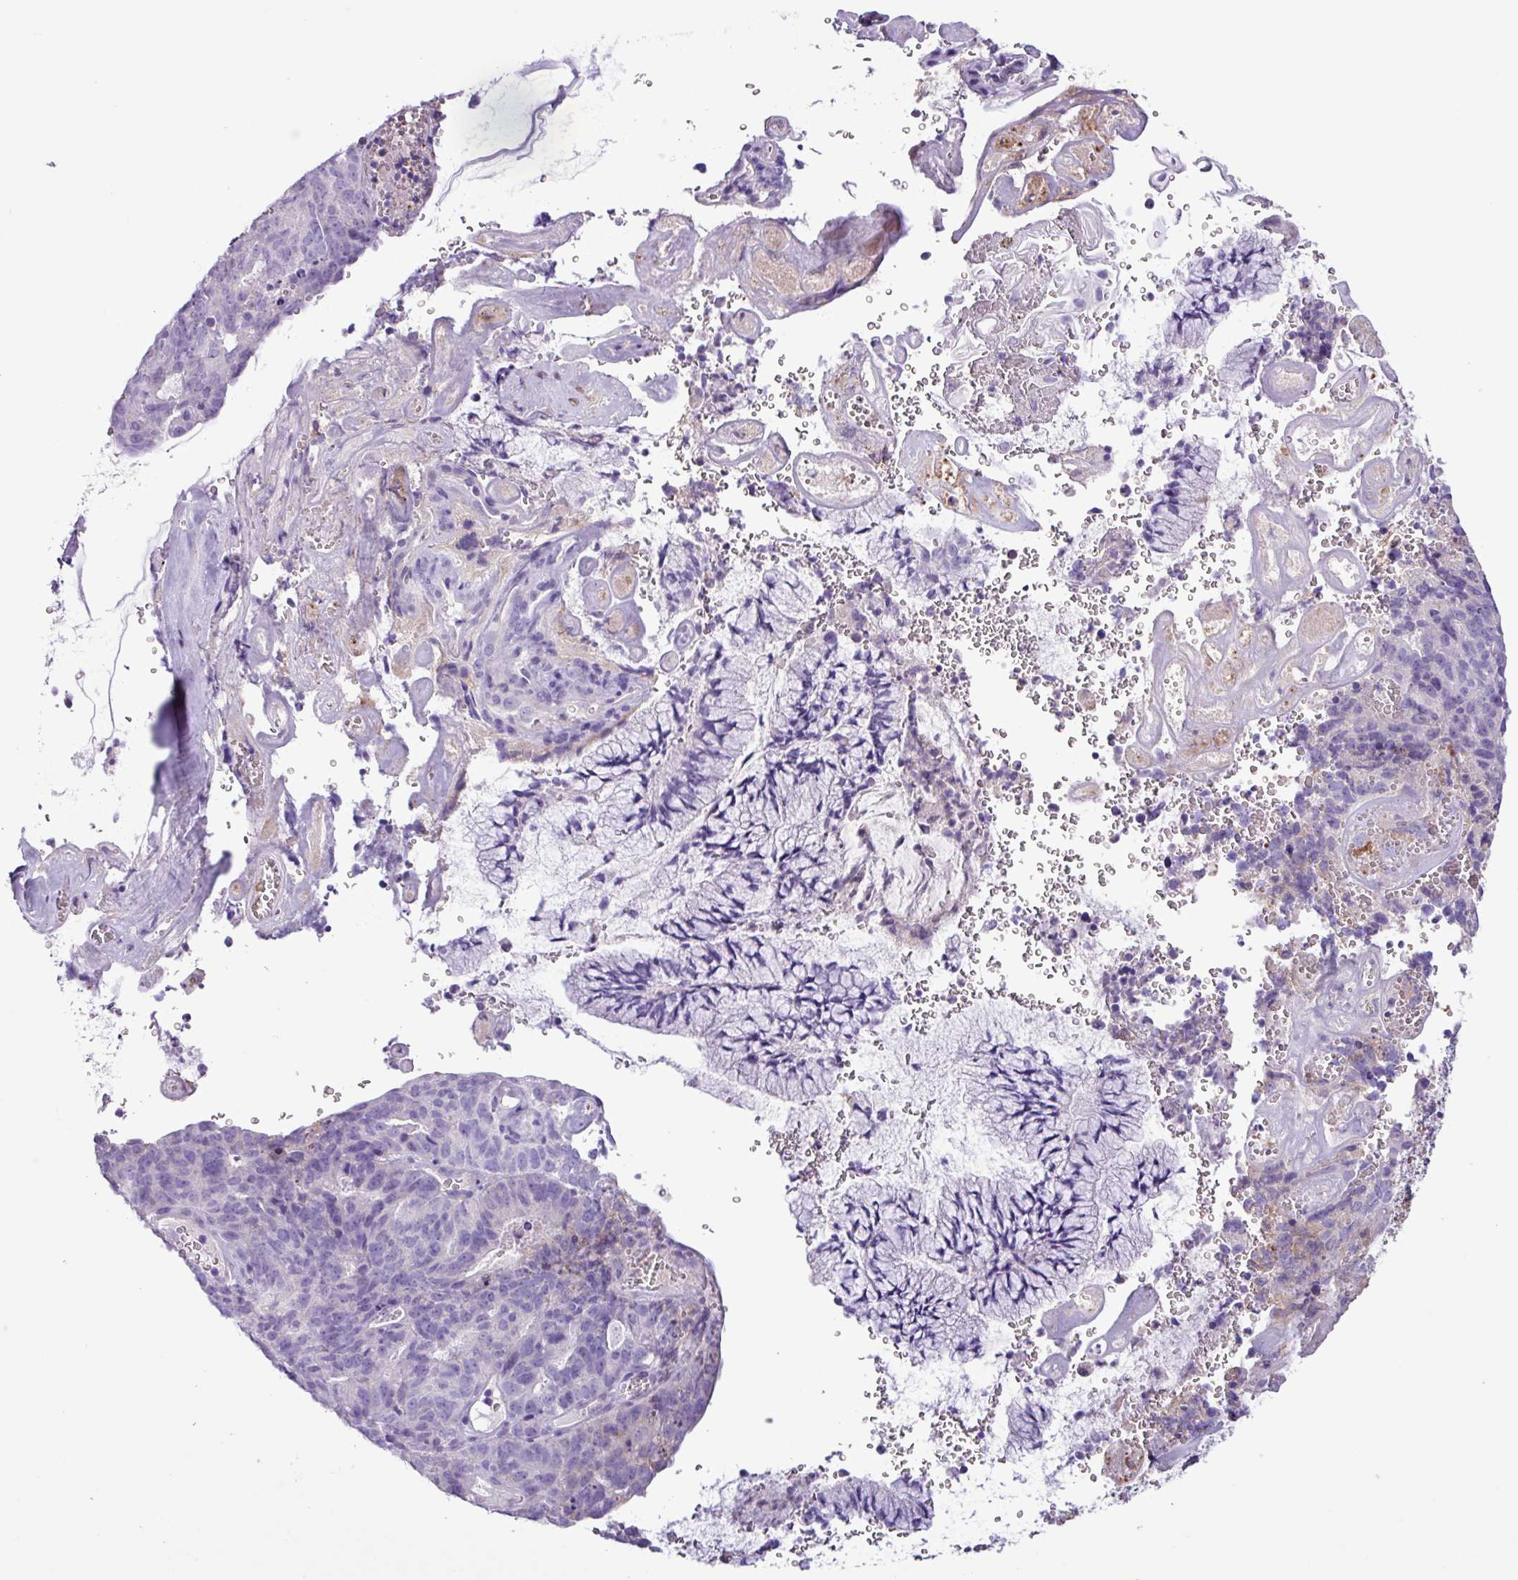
{"staining": {"intensity": "negative", "quantity": "none", "location": "none"}, "tissue": "cervical cancer", "cell_type": "Tumor cells", "image_type": "cancer", "snomed": [{"axis": "morphology", "description": "Adenocarcinoma, NOS"}, {"axis": "topography", "description": "Cervix"}], "caption": "Immunohistochemistry (IHC) photomicrograph of neoplastic tissue: human cervical cancer (adenocarcinoma) stained with DAB (3,3'-diaminobenzidine) displays no significant protein staining in tumor cells.", "gene": "CYSTM1", "patient": {"sex": "female", "age": 38}}